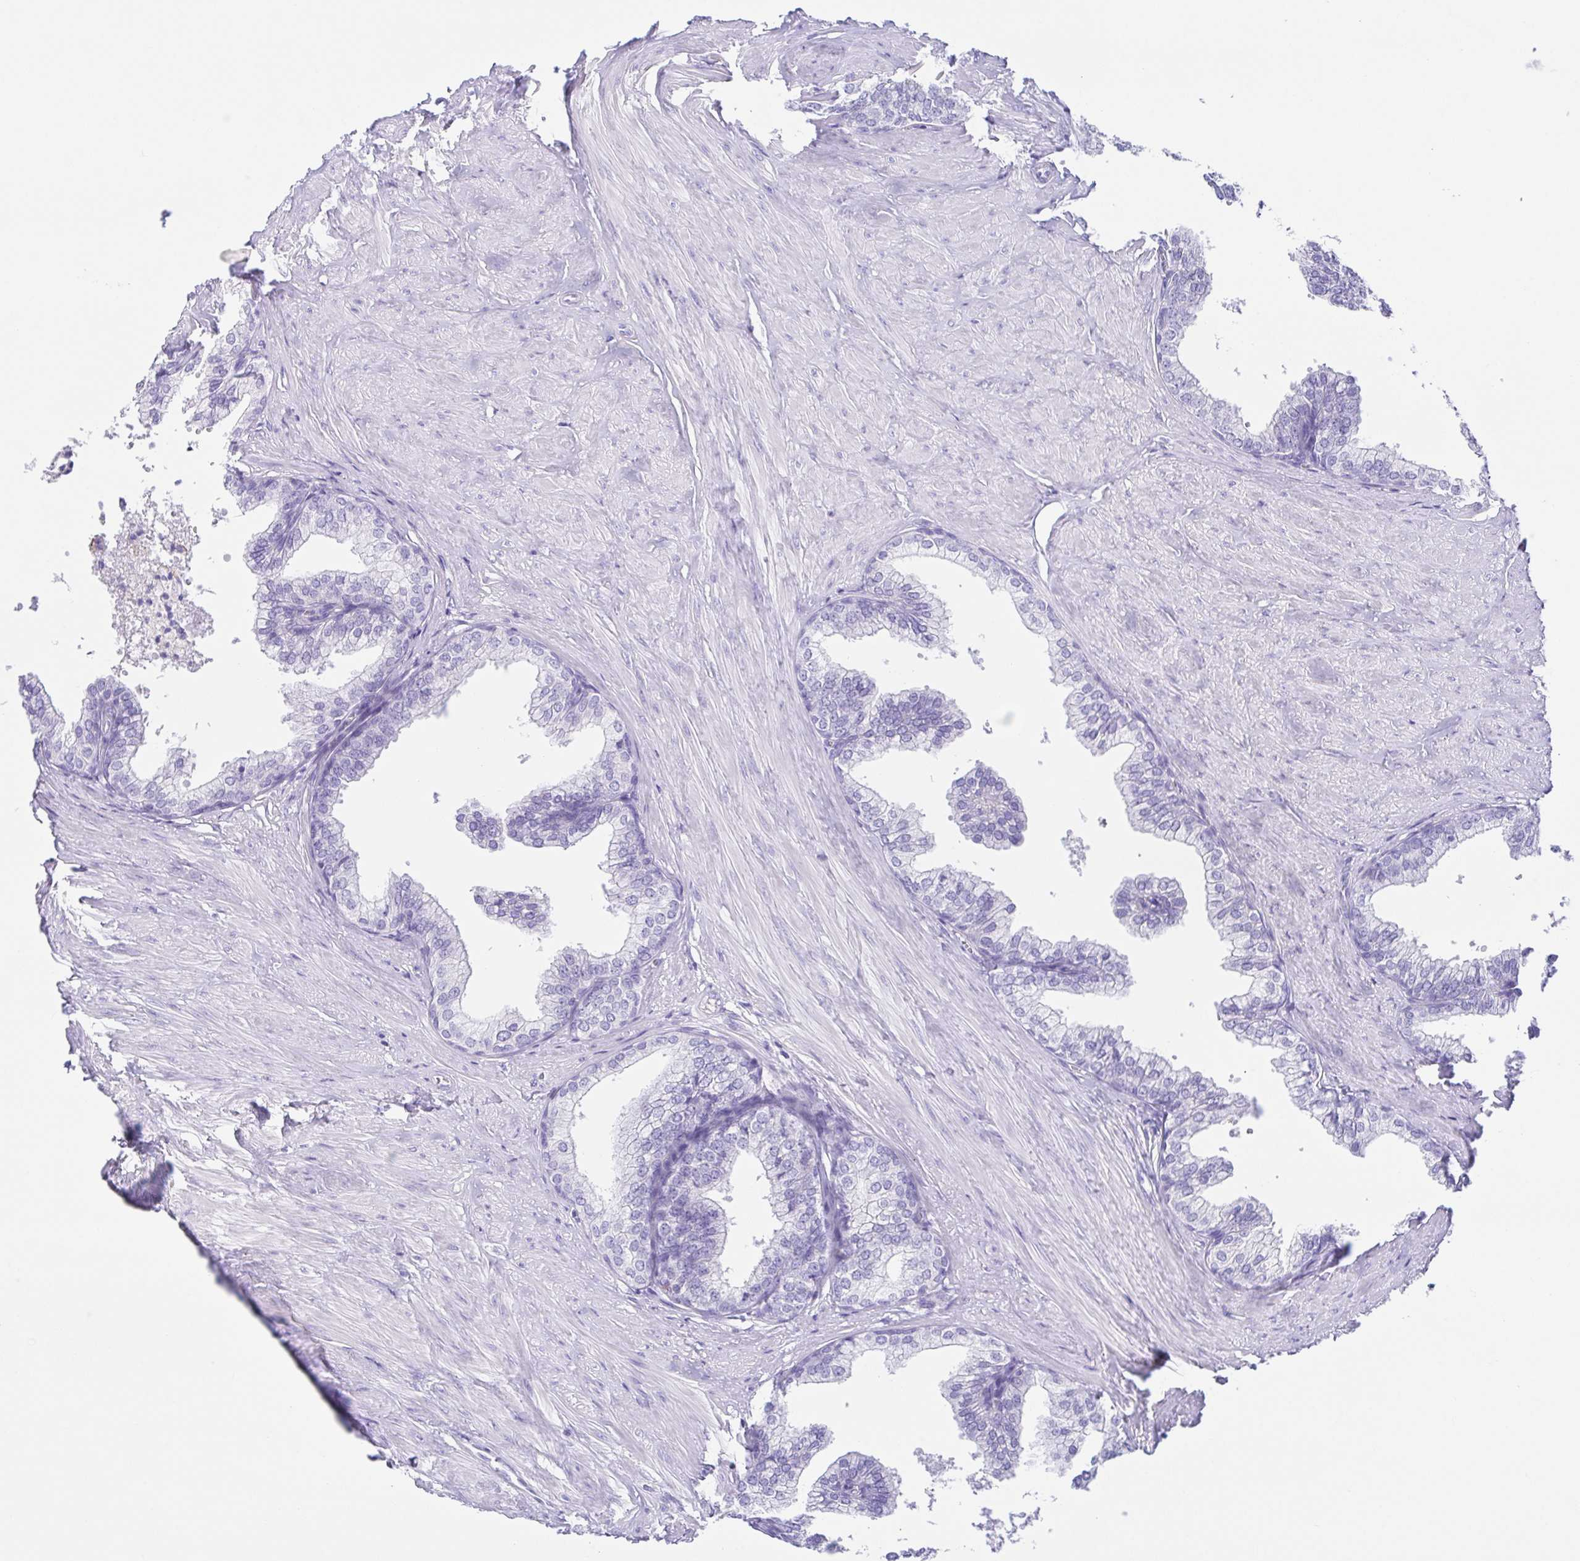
{"staining": {"intensity": "negative", "quantity": "none", "location": "none"}, "tissue": "prostate", "cell_type": "Glandular cells", "image_type": "normal", "snomed": [{"axis": "morphology", "description": "Normal tissue, NOS"}, {"axis": "topography", "description": "Prostate"}, {"axis": "topography", "description": "Peripheral nerve tissue"}], "caption": "A high-resolution histopathology image shows IHC staining of unremarkable prostate, which demonstrates no significant staining in glandular cells.", "gene": "ARPP21", "patient": {"sex": "male", "age": 55}}